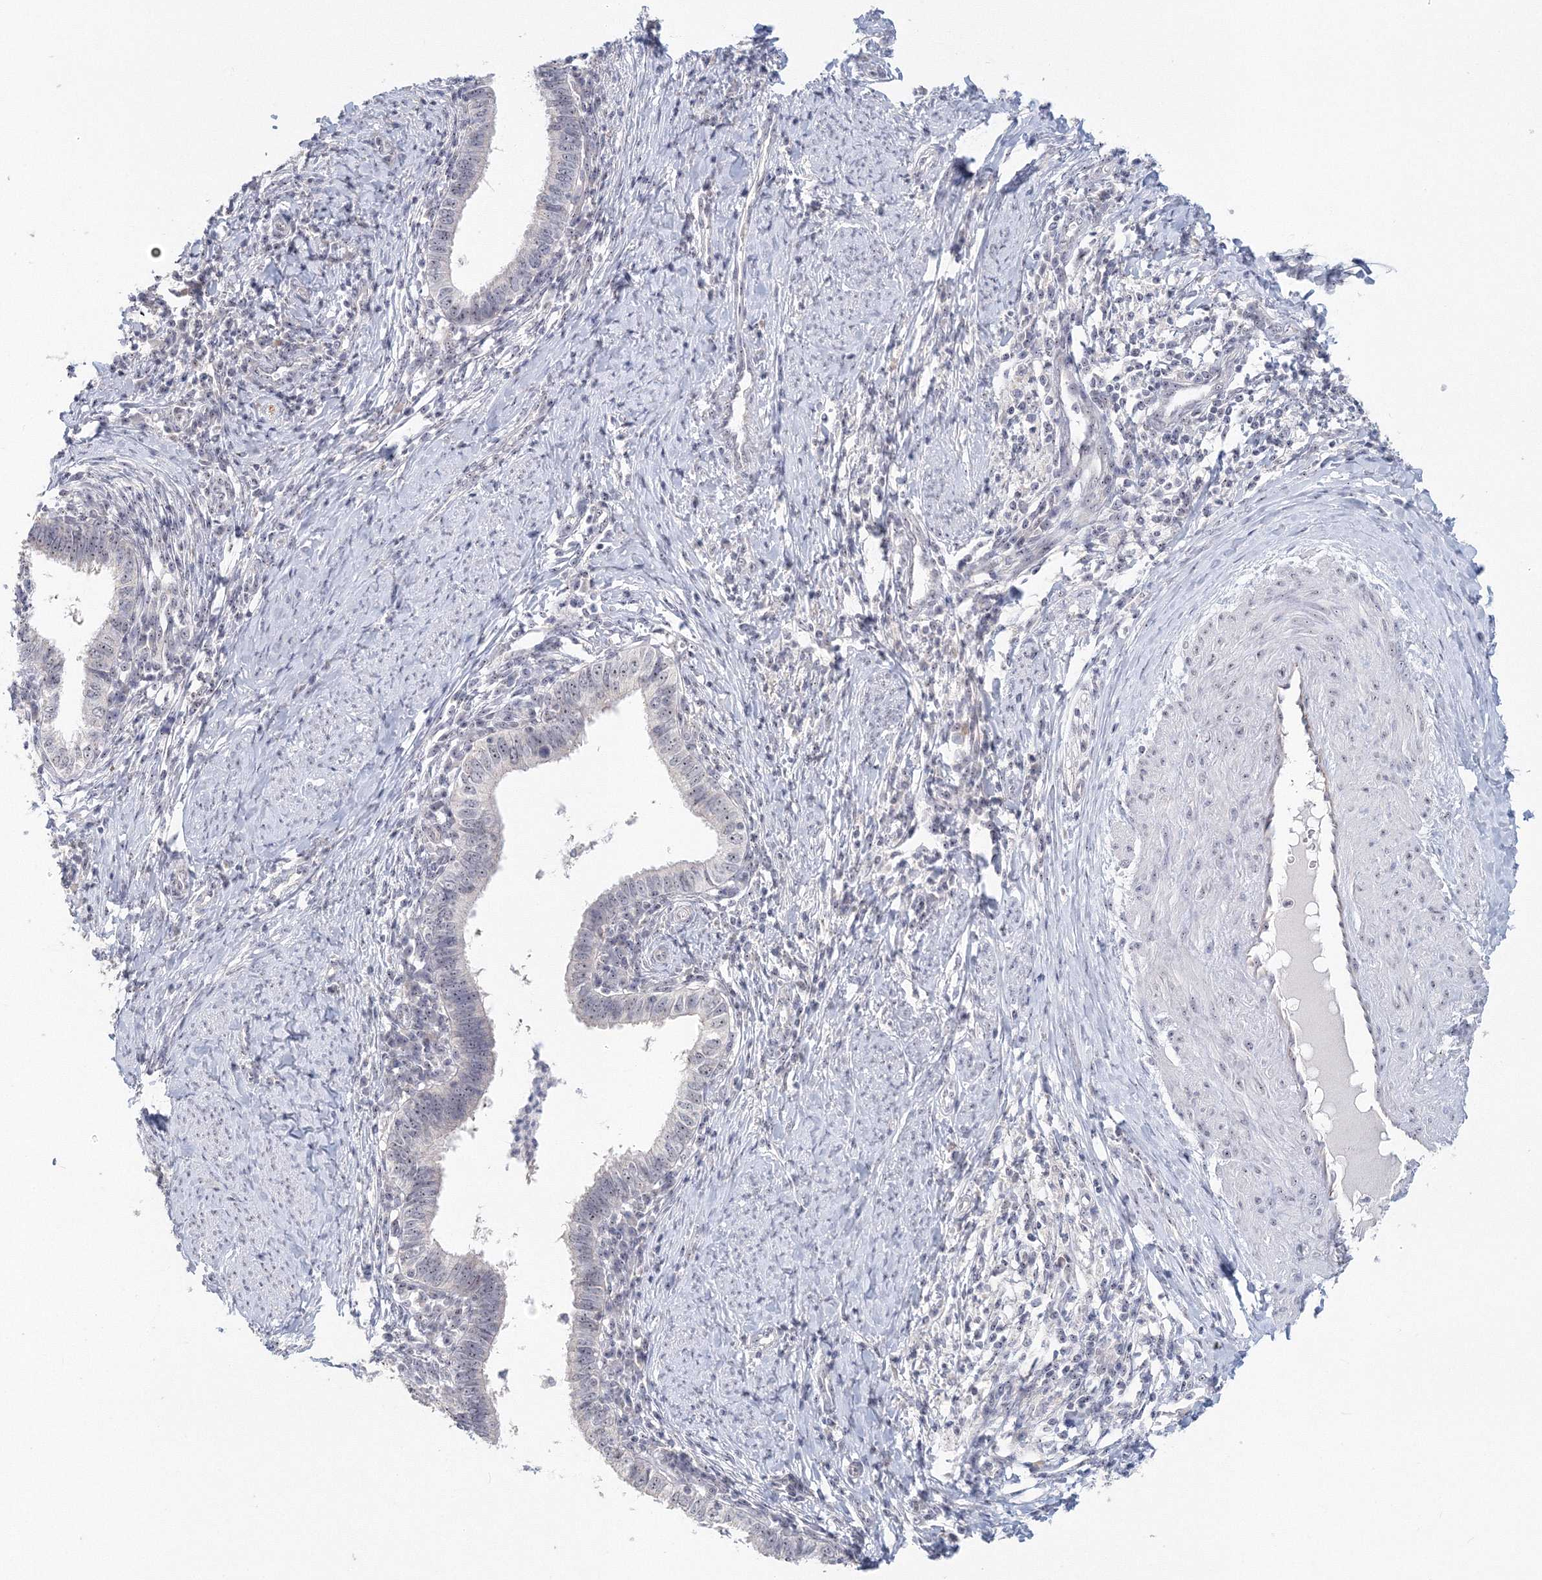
{"staining": {"intensity": "weak", "quantity": "25%-75%", "location": "nuclear"}, "tissue": "cervical cancer", "cell_type": "Tumor cells", "image_type": "cancer", "snomed": [{"axis": "morphology", "description": "Adenocarcinoma, NOS"}, {"axis": "topography", "description": "Cervix"}], "caption": "Protein expression analysis of adenocarcinoma (cervical) shows weak nuclear staining in about 25%-75% of tumor cells.", "gene": "SIRT7", "patient": {"sex": "female", "age": 36}}